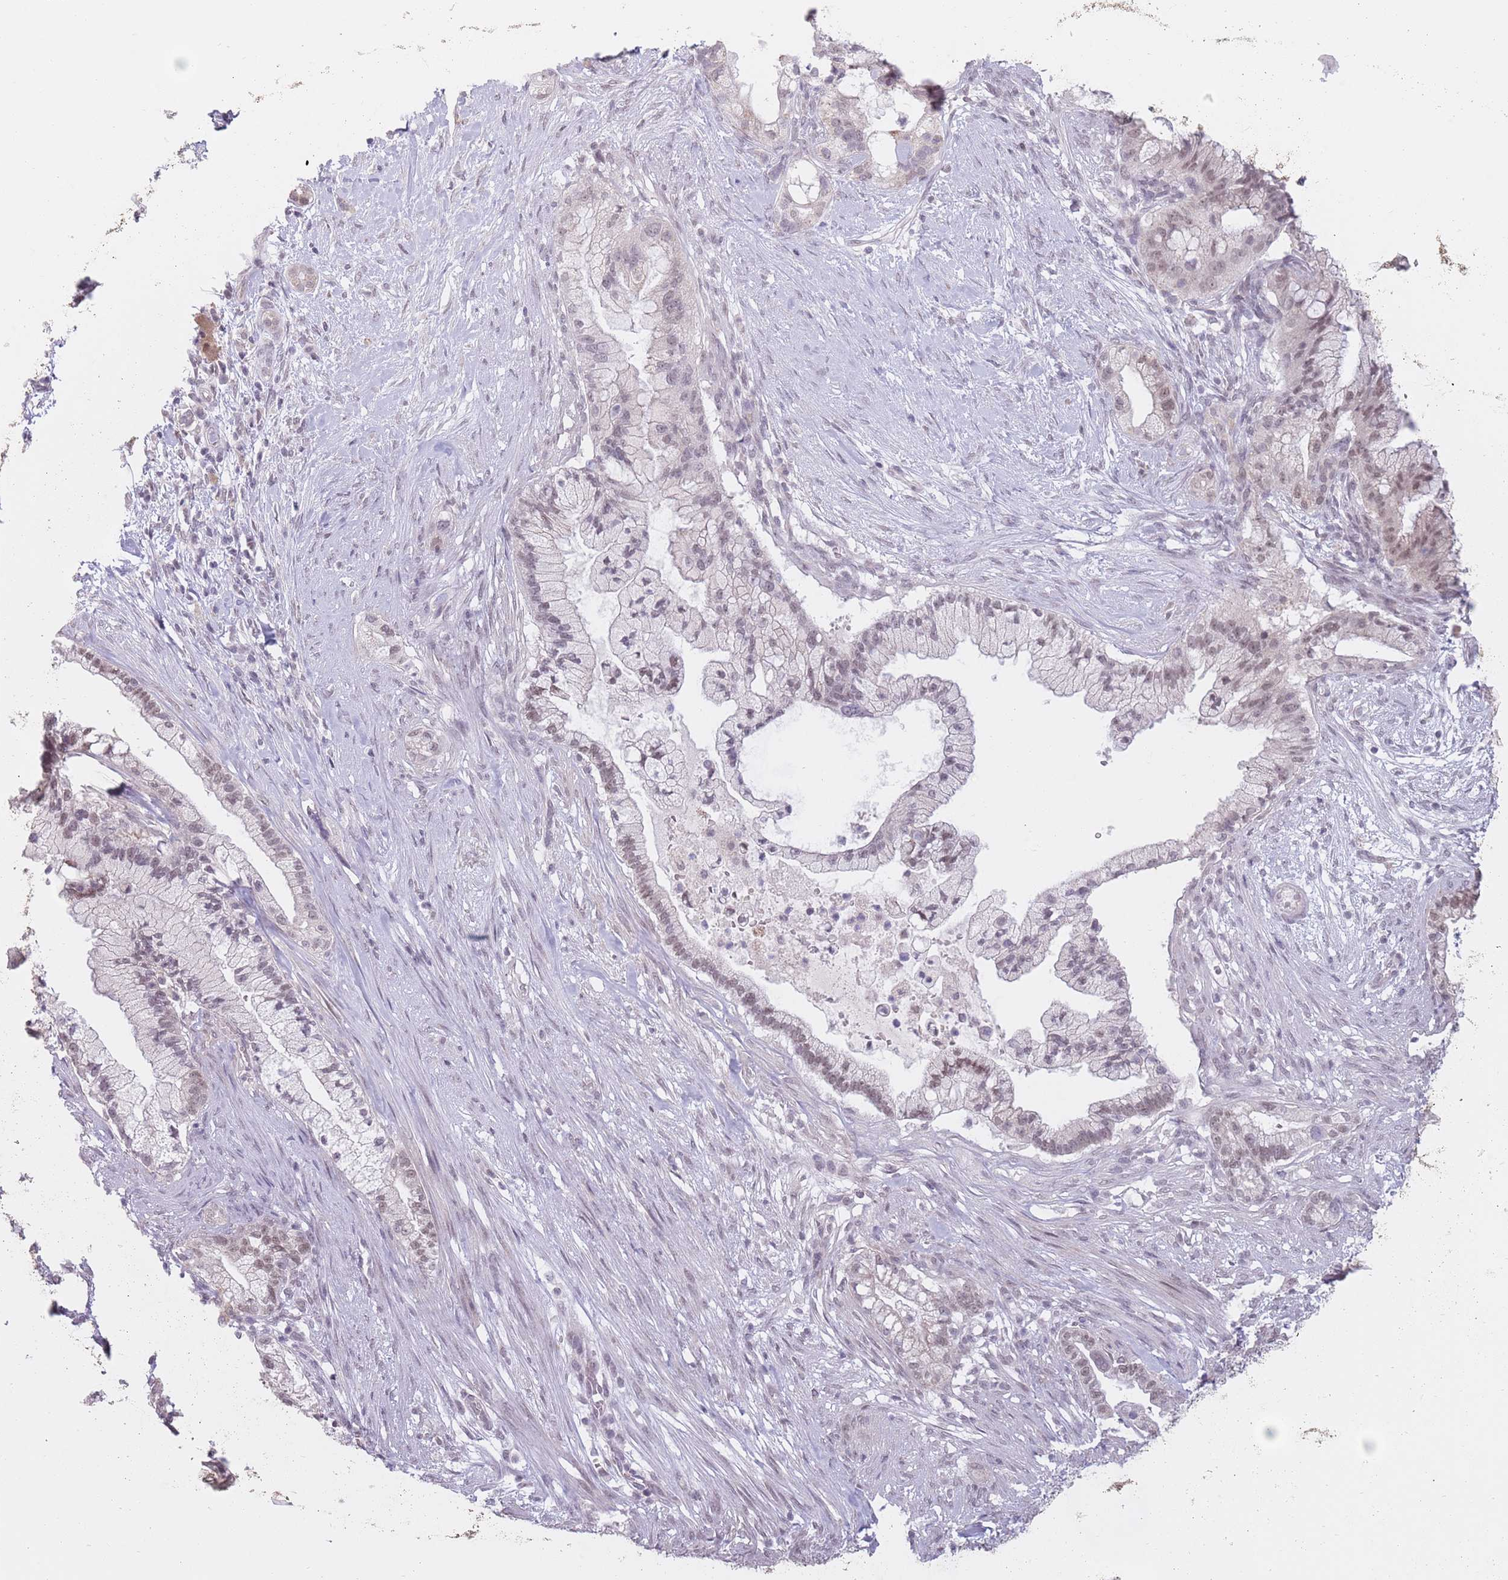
{"staining": {"intensity": "weak", "quantity": "25%-75%", "location": "nuclear"}, "tissue": "pancreatic cancer", "cell_type": "Tumor cells", "image_type": "cancer", "snomed": [{"axis": "morphology", "description": "Adenocarcinoma, NOS"}, {"axis": "topography", "description": "Pancreas"}], "caption": "Weak nuclear positivity for a protein is seen in approximately 25%-75% of tumor cells of pancreatic cancer using immunohistochemistry (IHC).", "gene": "ZNF574", "patient": {"sex": "male", "age": 44}}